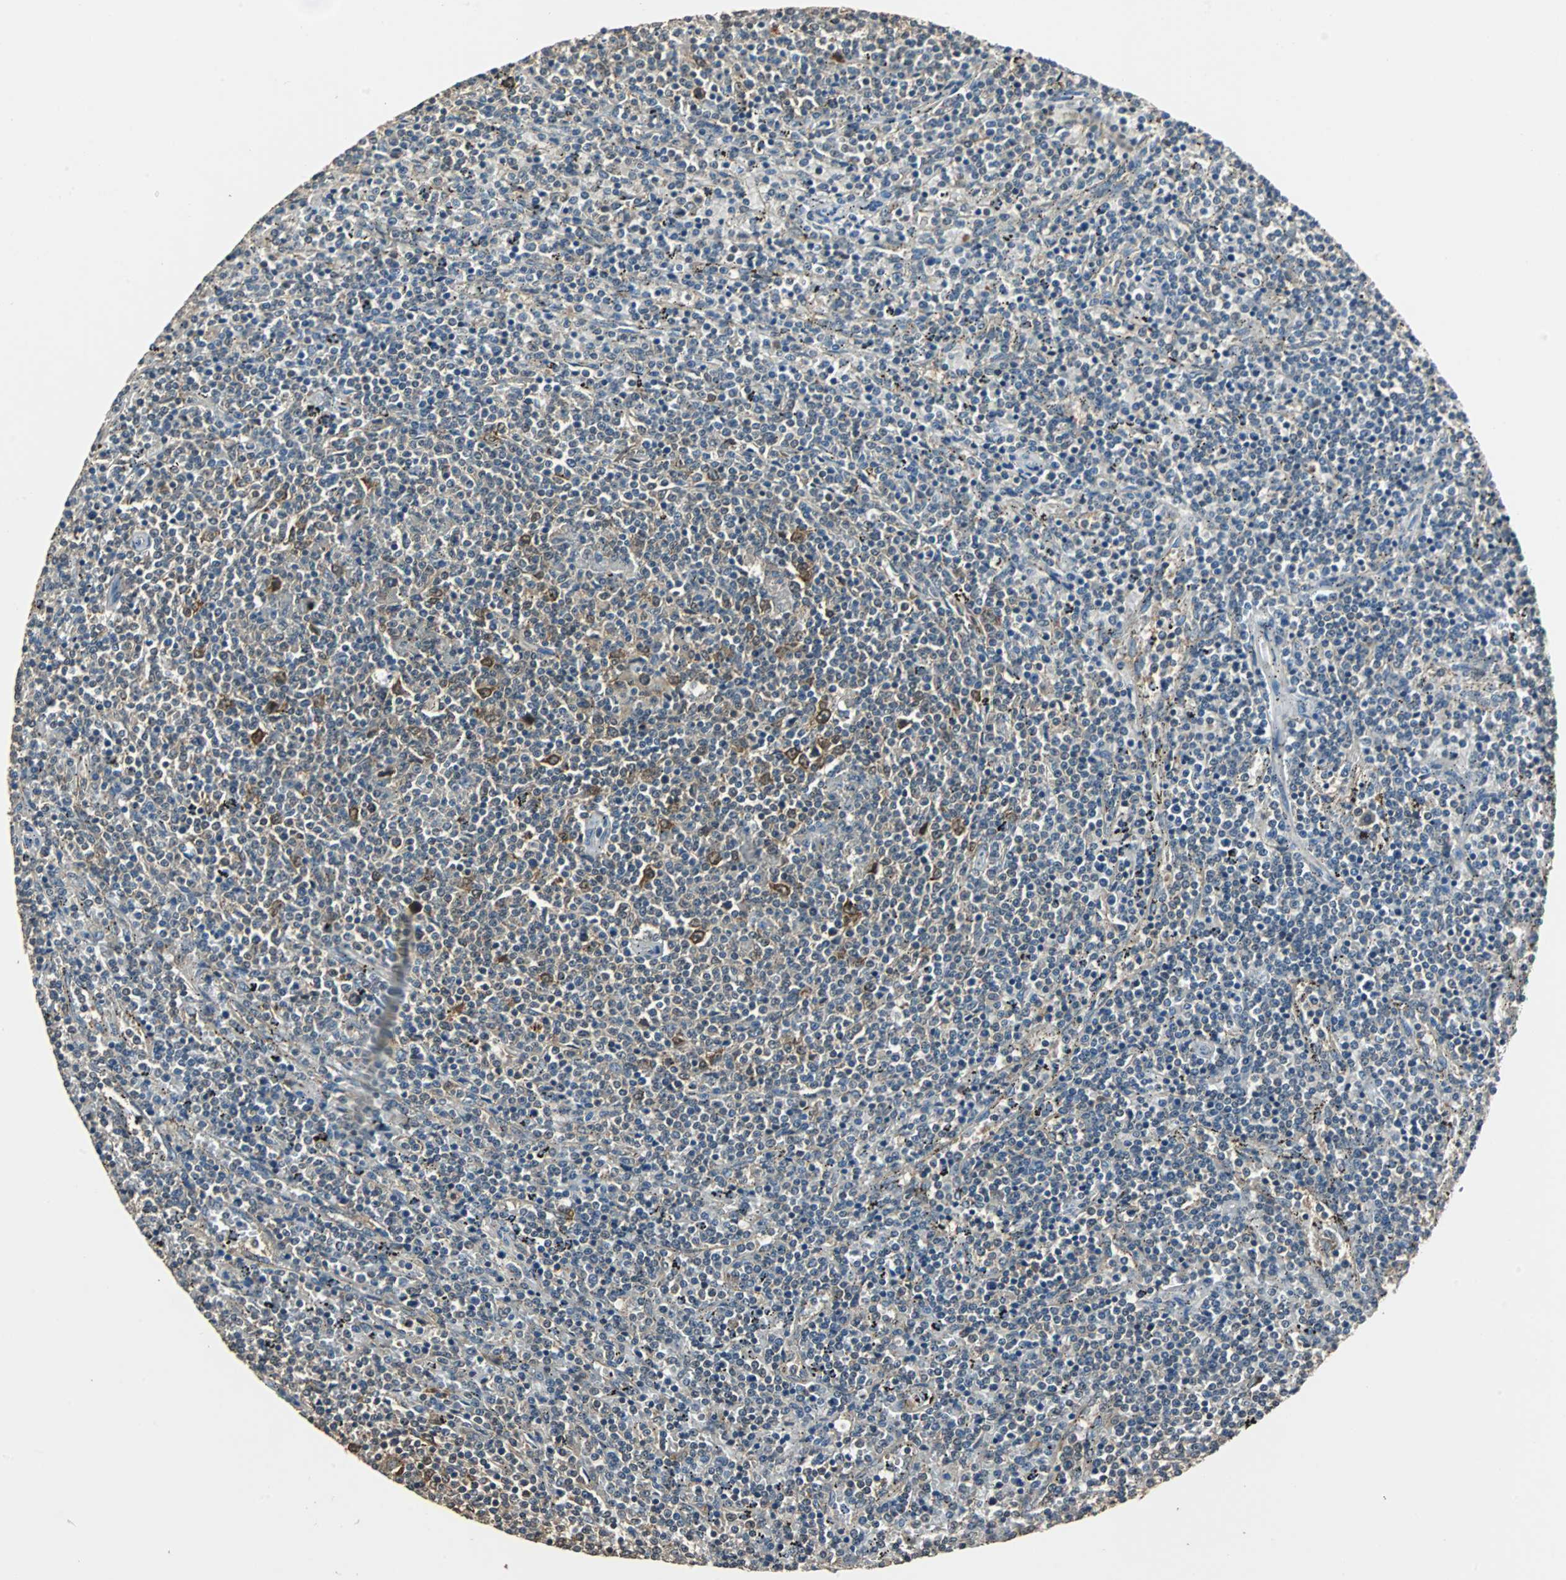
{"staining": {"intensity": "negative", "quantity": "none", "location": "none"}, "tissue": "lymphoma", "cell_type": "Tumor cells", "image_type": "cancer", "snomed": [{"axis": "morphology", "description": "Malignant lymphoma, non-Hodgkin's type, Low grade"}, {"axis": "topography", "description": "Spleen"}], "caption": "Immunohistochemical staining of malignant lymphoma, non-Hodgkin's type (low-grade) reveals no significant staining in tumor cells.", "gene": "ABHD2", "patient": {"sex": "female", "age": 50}}